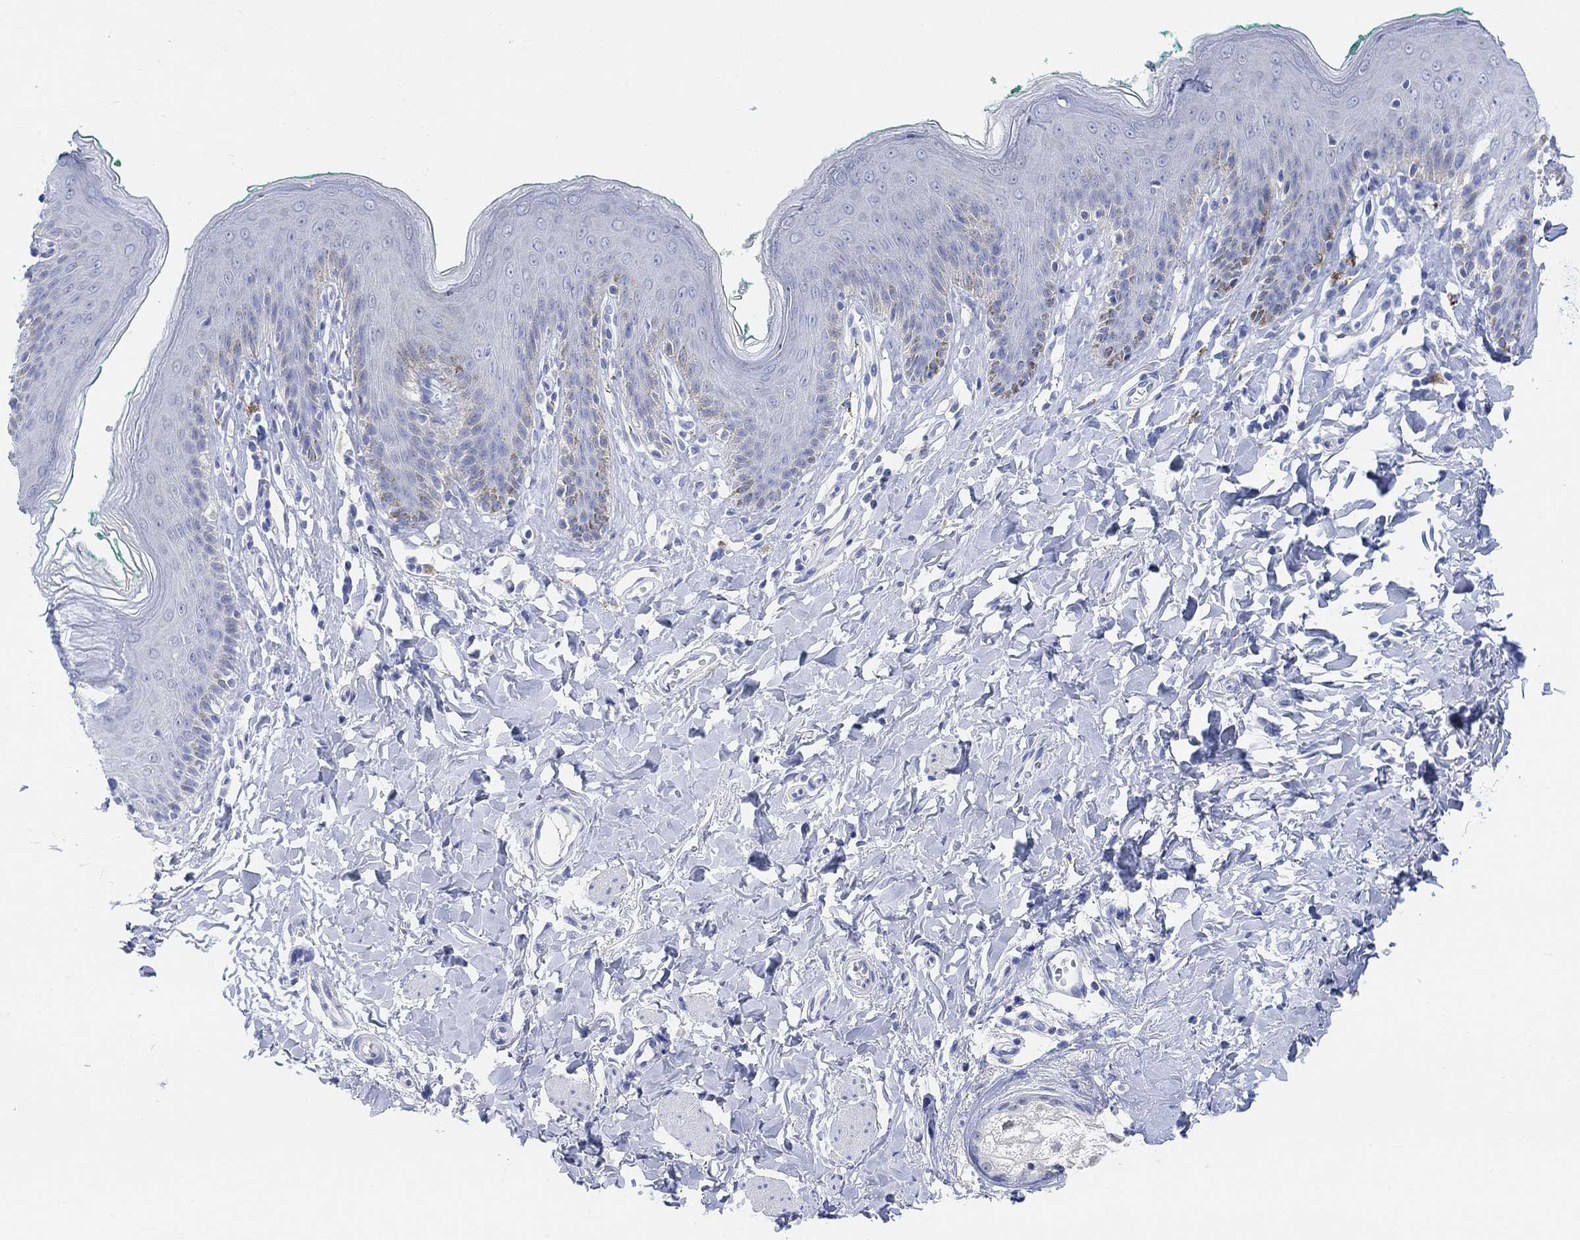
{"staining": {"intensity": "negative", "quantity": "none", "location": "none"}, "tissue": "skin", "cell_type": "Epidermal cells", "image_type": "normal", "snomed": [{"axis": "morphology", "description": "Normal tissue, NOS"}, {"axis": "topography", "description": "Vulva"}], "caption": "The micrograph displays no significant positivity in epidermal cells of skin.", "gene": "ENO4", "patient": {"sex": "female", "age": 66}}